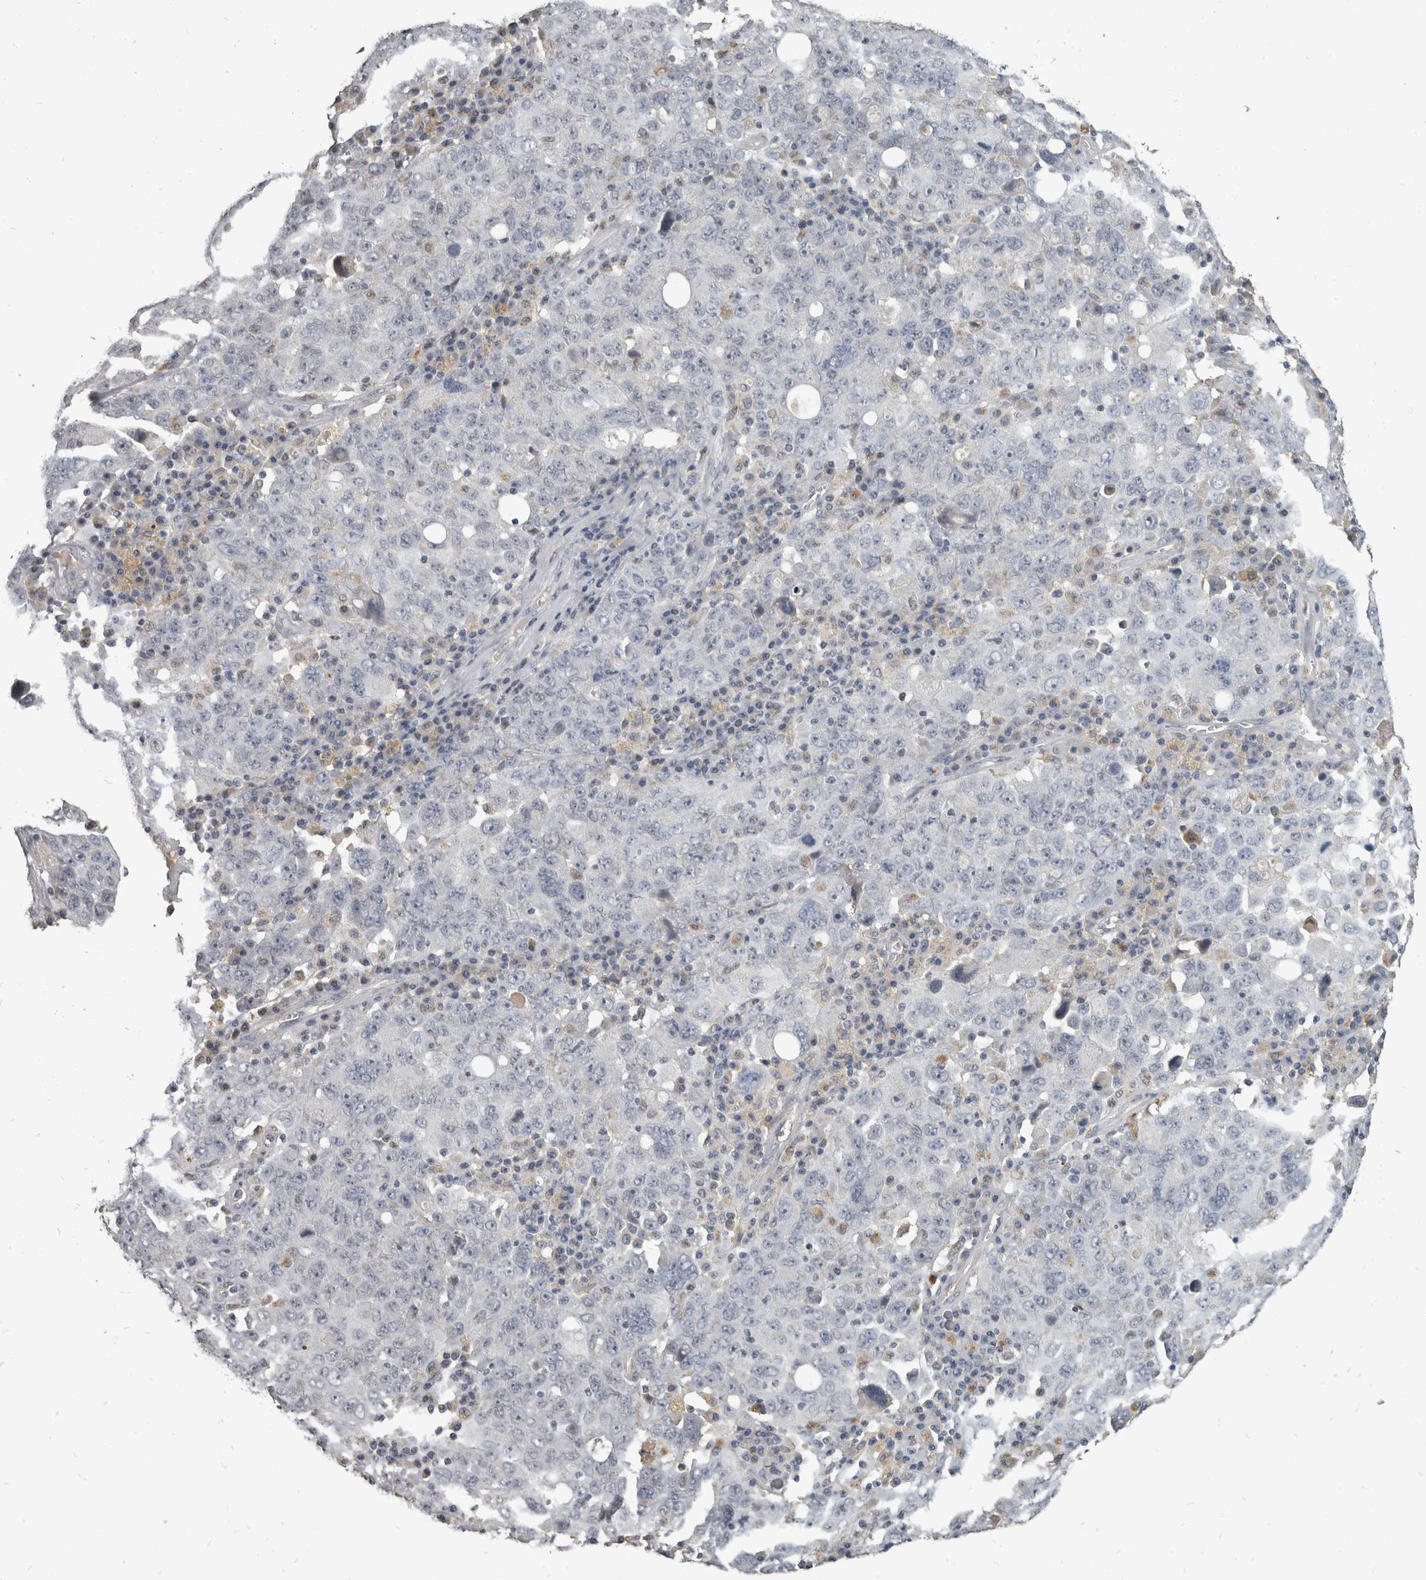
{"staining": {"intensity": "negative", "quantity": "none", "location": "none"}, "tissue": "ovarian cancer", "cell_type": "Tumor cells", "image_type": "cancer", "snomed": [{"axis": "morphology", "description": "Carcinoma, endometroid"}, {"axis": "topography", "description": "Ovary"}], "caption": "Tumor cells show no significant staining in endometroid carcinoma (ovarian). (DAB (3,3'-diaminobenzidine) IHC visualized using brightfield microscopy, high magnification).", "gene": "NAAA", "patient": {"sex": "female", "age": 62}}